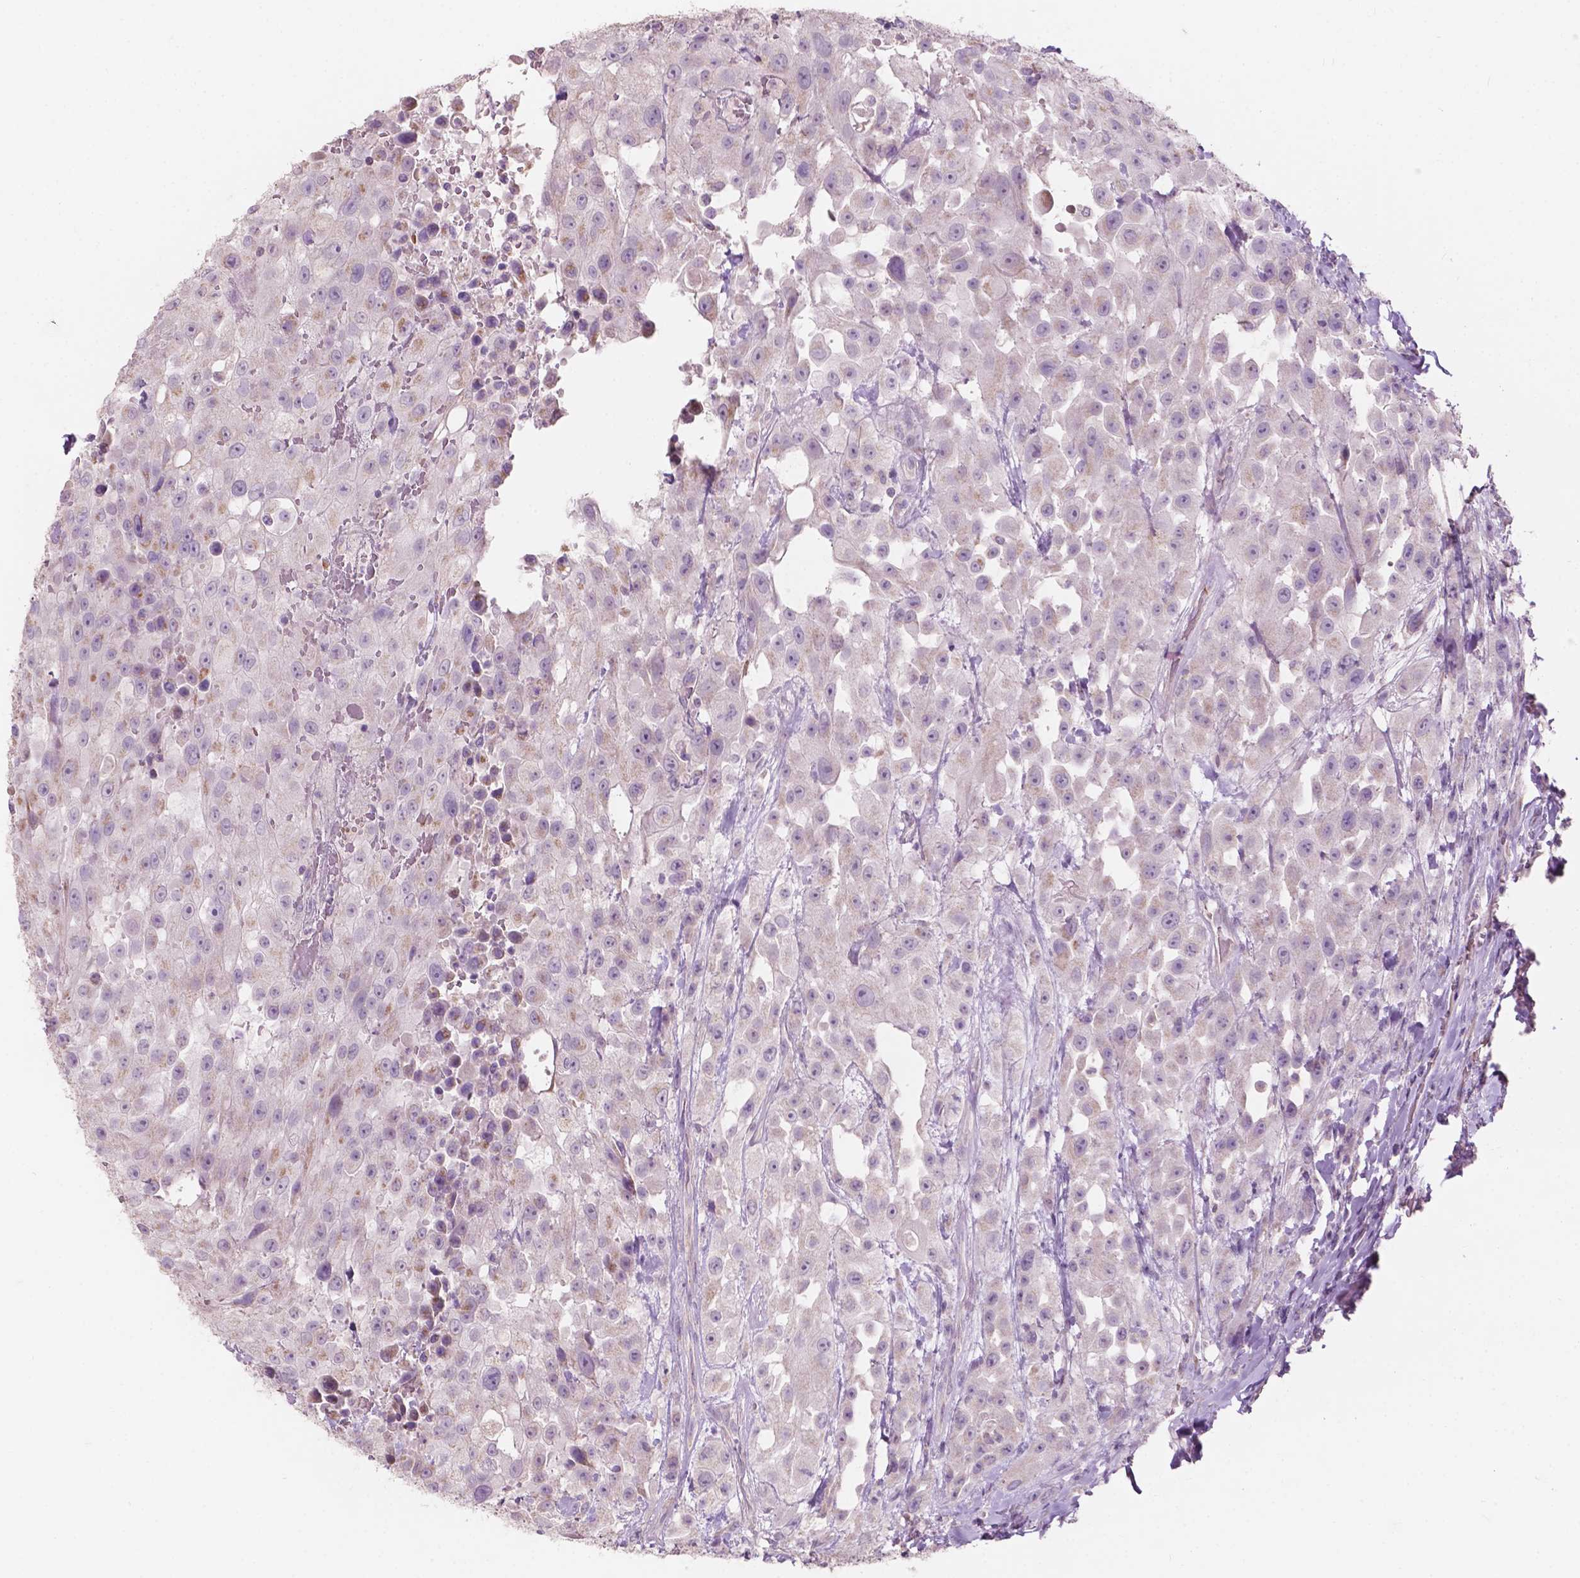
{"staining": {"intensity": "negative", "quantity": "none", "location": "none"}, "tissue": "urothelial cancer", "cell_type": "Tumor cells", "image_type": "cancer", "snomed": [{"axis": "morphology", "description": "Urothelial carcinoma, High grade"}, {"axis": "topography", "description": "Urinary bladder"}], "caption": "Immunohistochemistry (IHC) of human urothelial cancer exhibits no expression in tumor cells.", "gene": "NDUFS1", "patient": {"sex": "male", "age": 79}}